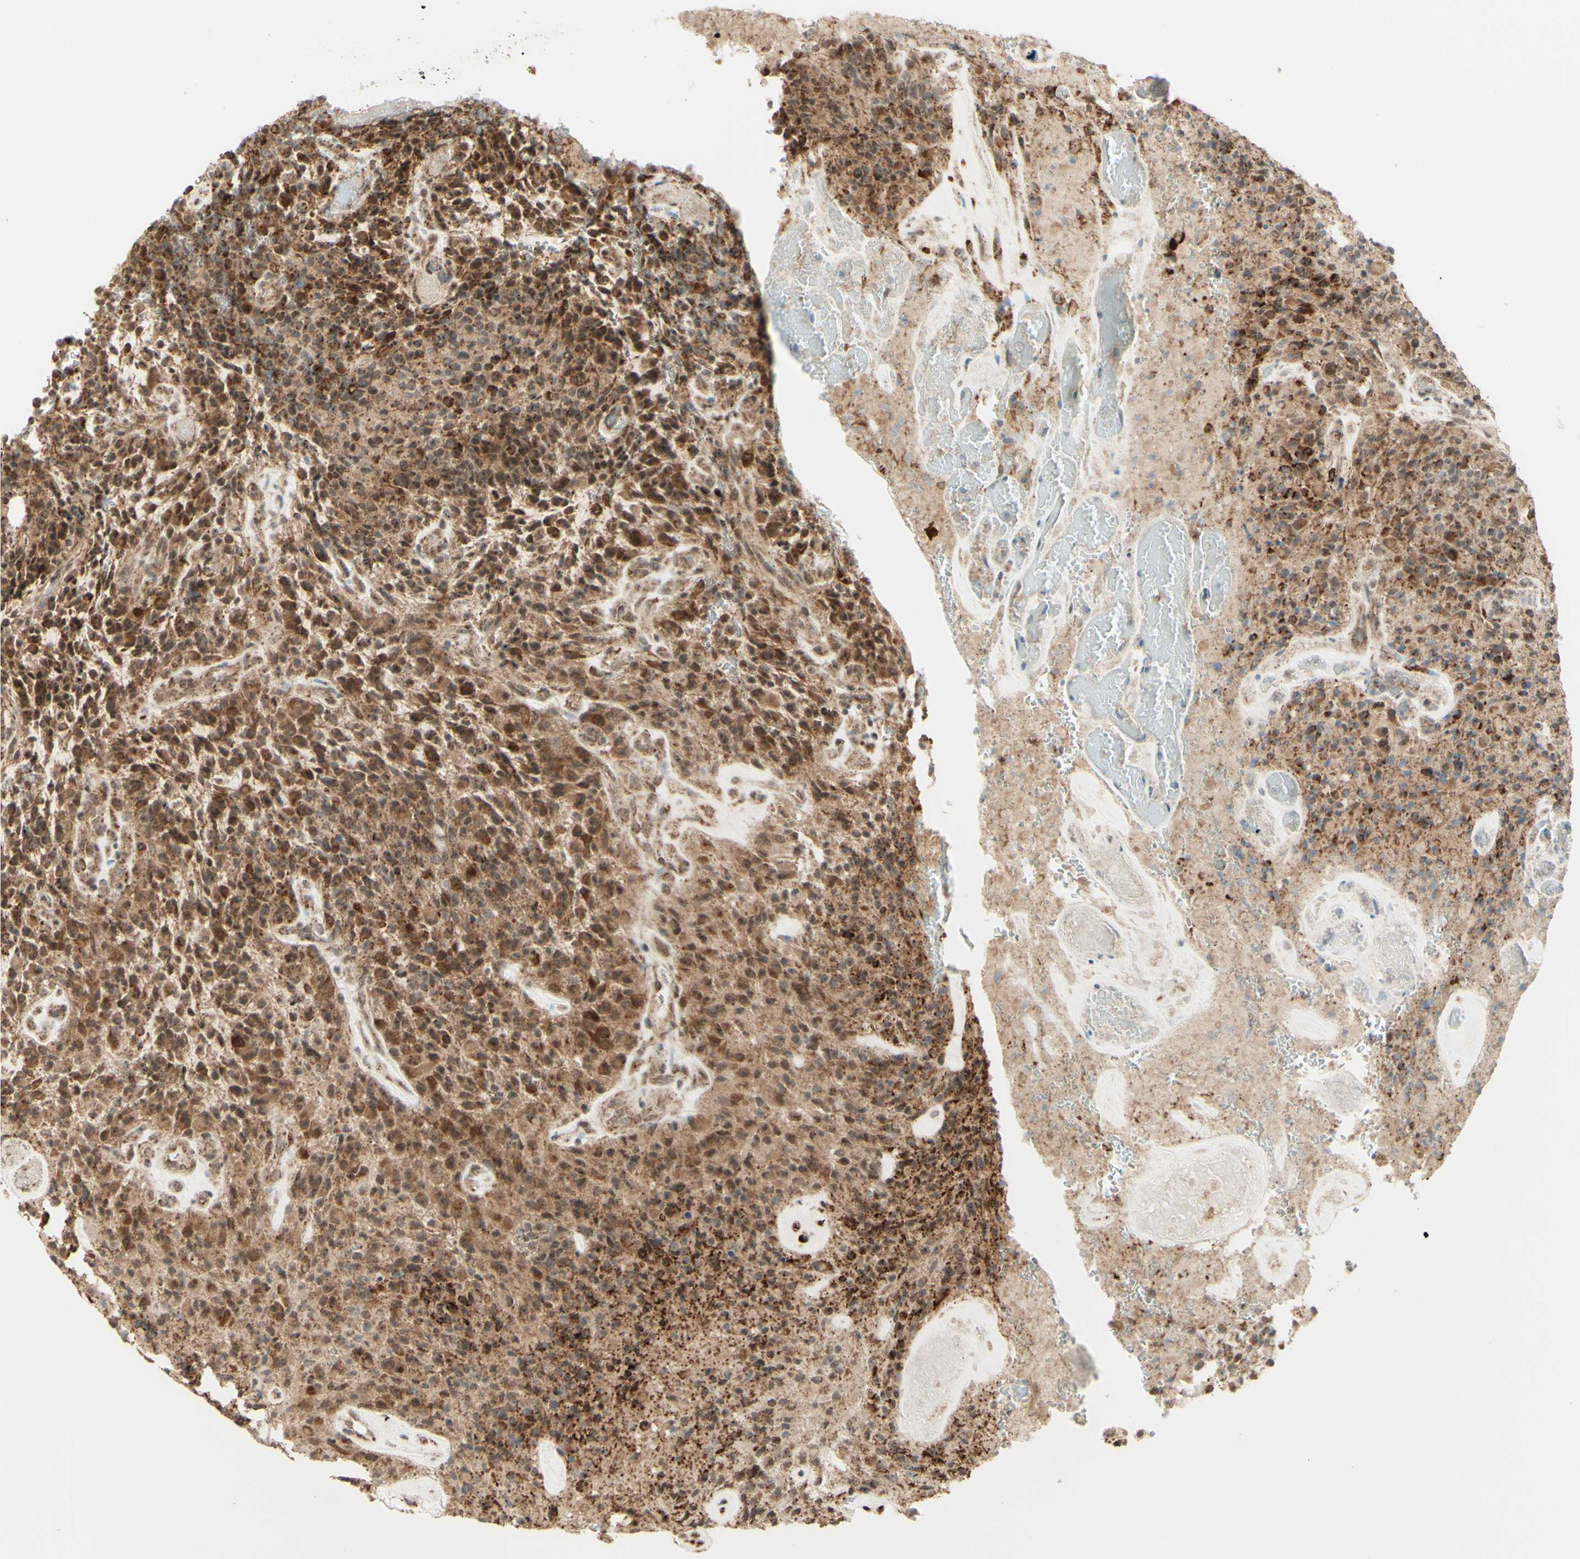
{"staining": {"intensity": "moderate", "quantity": ">75%", "location": "cytoplasmic/membranous"}, "tissue": "glioma", "cell_type": "Tumor cells", "image_type": "cancer", "snomed": [{"axis": "morphology", "description": "Glioma, malignant, High grade"}, {"axis": "topography", "description": "Brain"}], "caption": "This photomicrograph shows immunohistochemistry (IHC) staining of glioma, with medium moderate cytoplasmic/membranous expression in approximately >75% of tumor cells.", "gene": "DHRS3", "patient": {"sex": "male", "age": 71}}